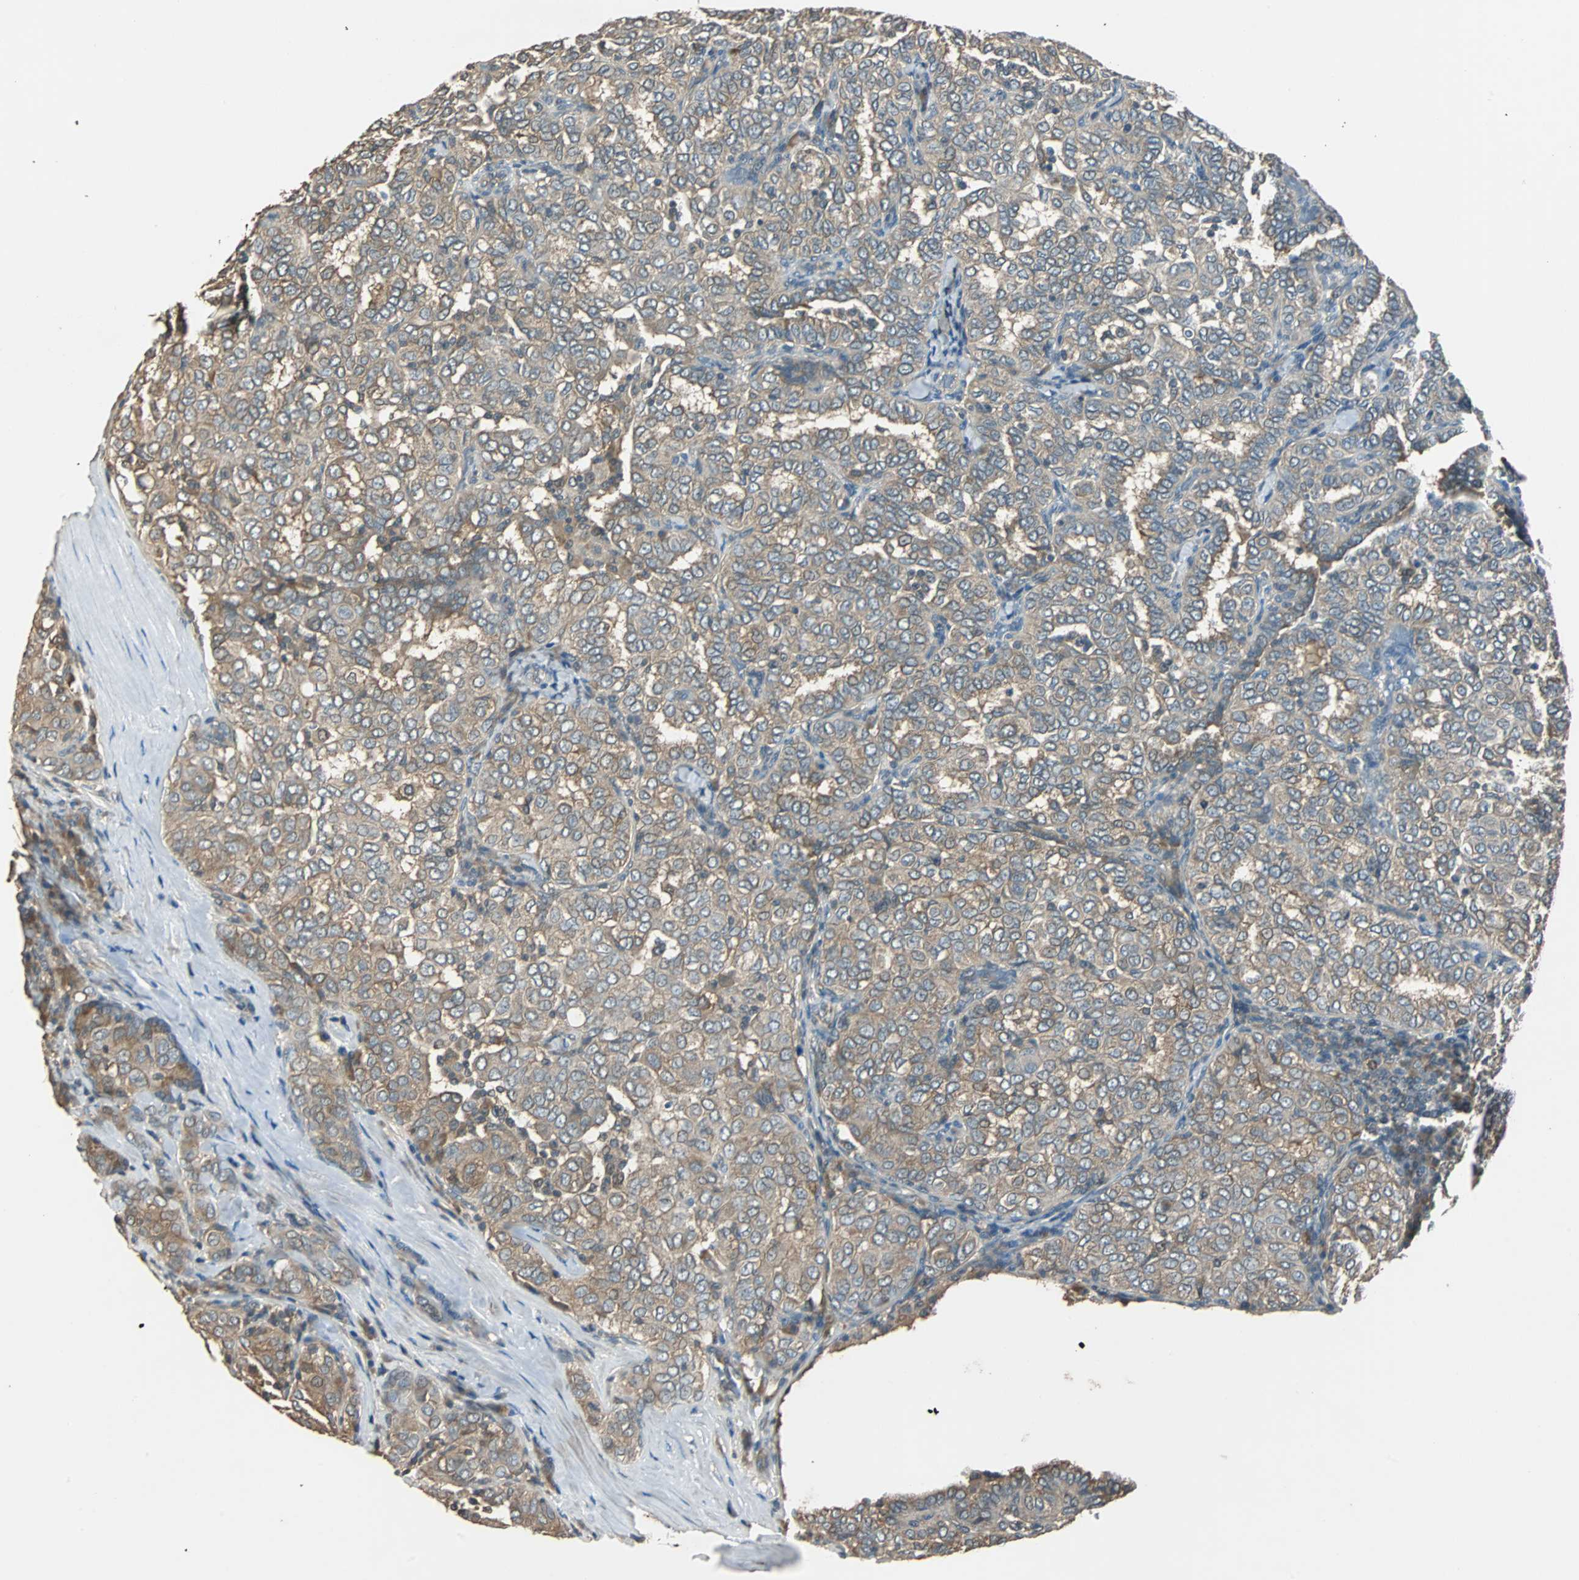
{"staining": {"intensity": "moderate", "quantity": ">75%", "location": "cytoplasmic/membranous"}, "tissue": "thyroid cancer", "cell_type": "Tumor cells", "image_type": "cancer", "snomed": [{"axis": "morphology", "description": "Papillary adenocarcinoma, NOS"}, {"axis": "topography", "description": "Thyroid gland"}], "caption": "Thyroid cancer was stained to show a protein in brown. There is medium levels of moderate cytoplasmic/membranous expression in about >75% of tumor cells.", "gene": "ABHD2", "patient": {"sex": "female", "age": 30}}